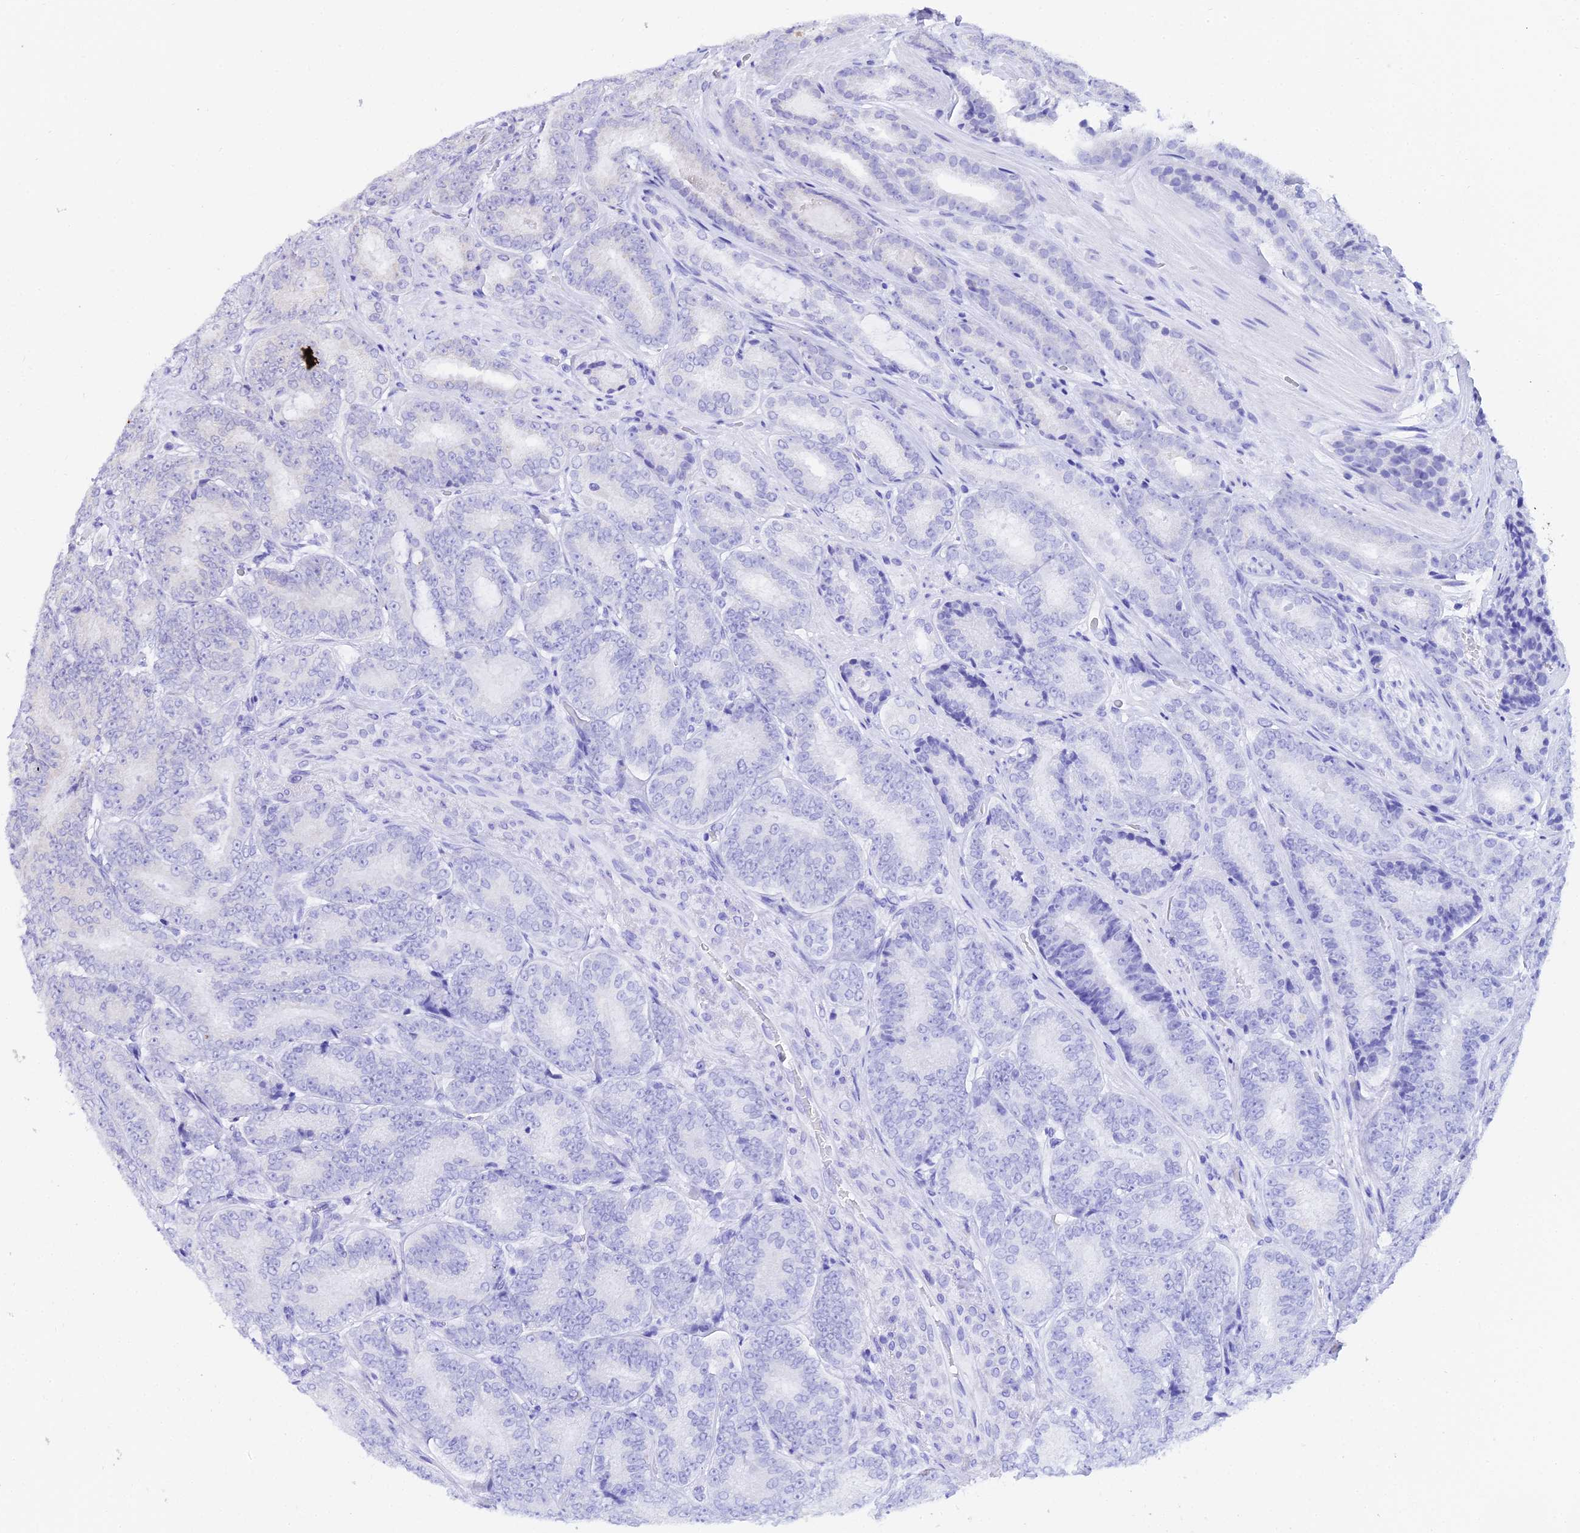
{"staining": {"intensity": "negative", "quantity": "none", "location": "none"}, "tissue": "prostate cancer", "cell_type": "Tumor cells", "image_type": "cancer", "snomed": [{"axis": "morphology", "description": "Adenocarcinoma, High grade"}, {"axis": "topography", "description": "Prostate"}], "caption": "DAB immunohistochemical staining of human prostate cancer (adenocarcinoma (high-grade)) exhibits no significant staining in tumor cells.", "gene": "ATP5PB", "patient": {"sex": "male", "age": 72}}